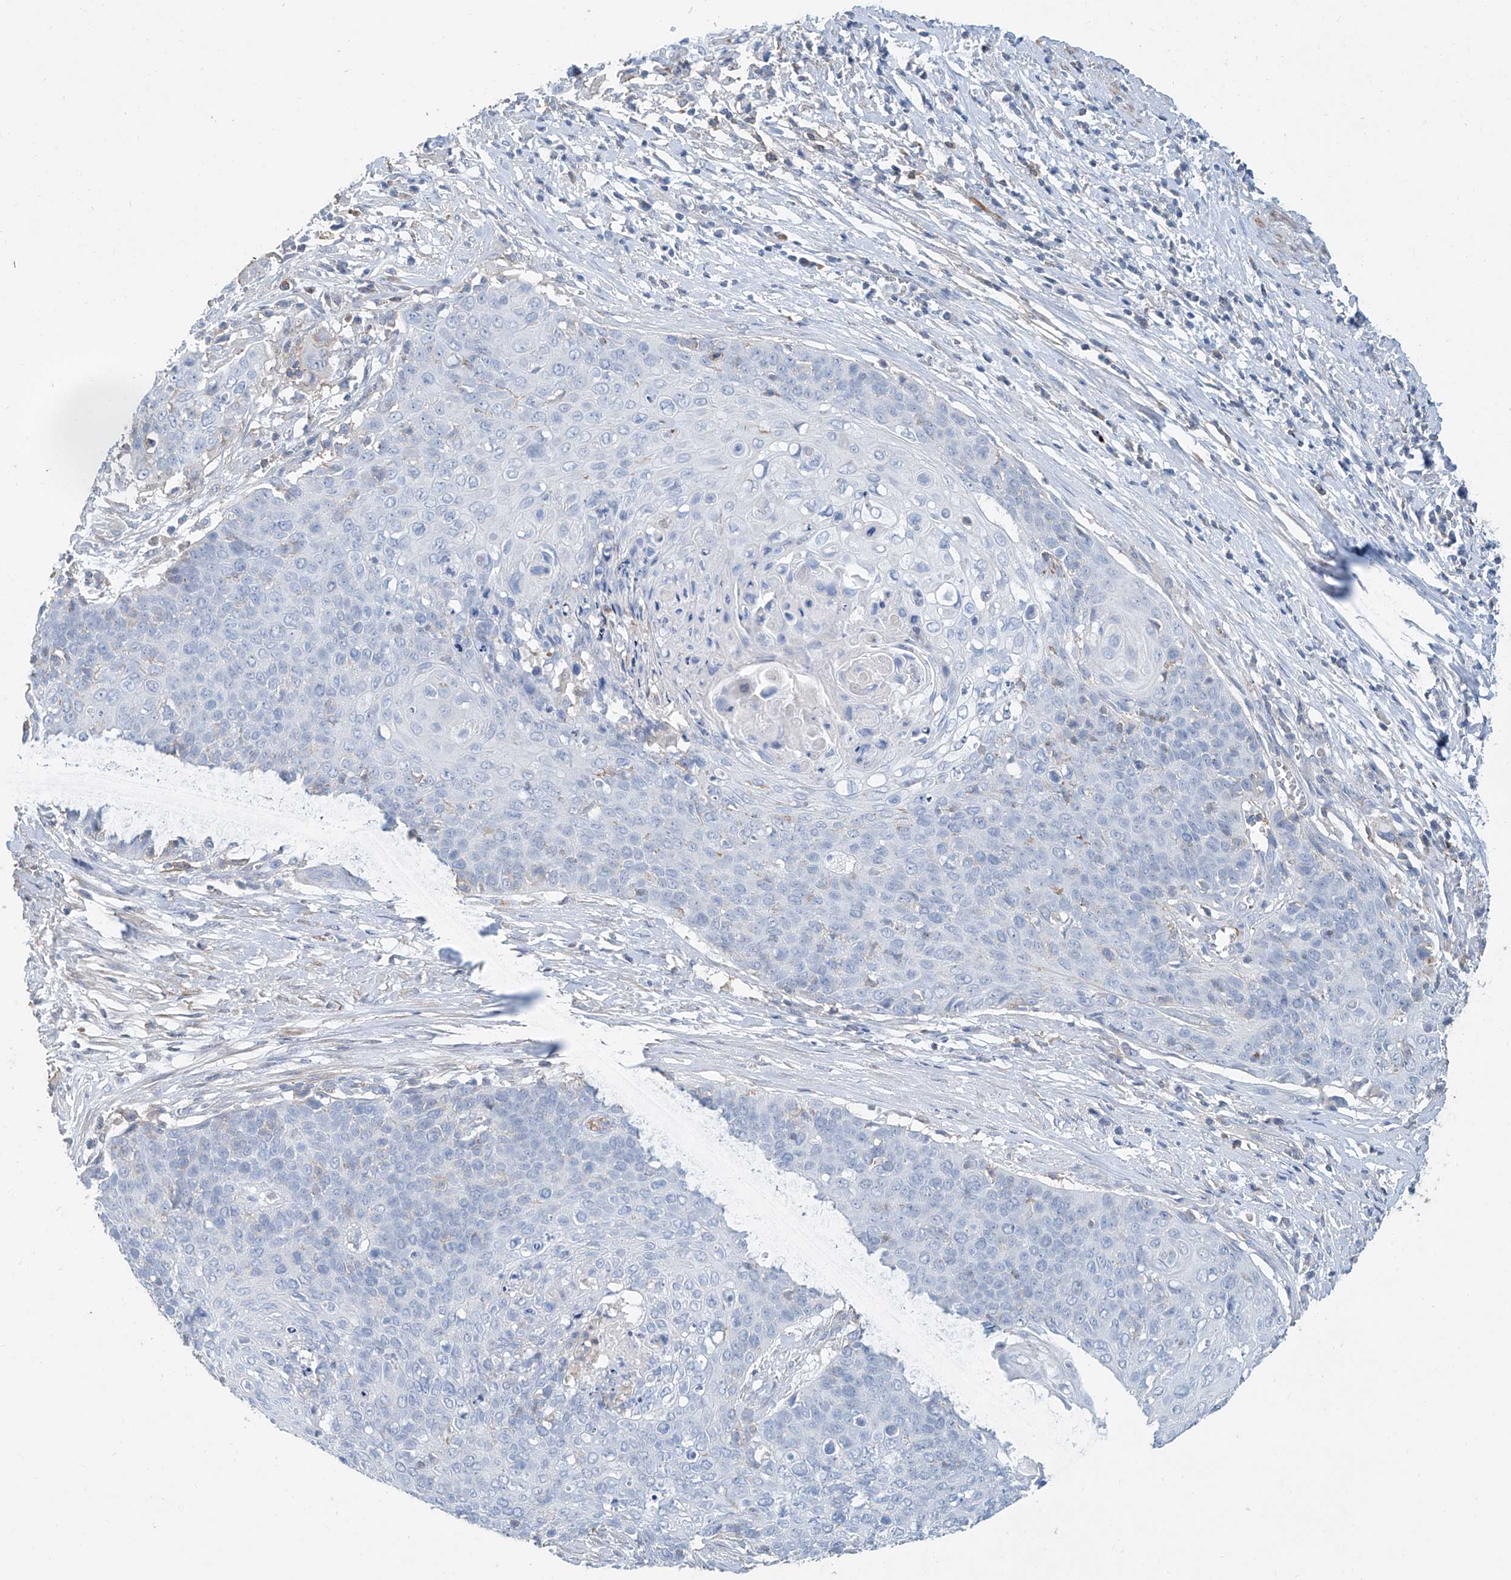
{"staining": {"intensity": "negative", "quantity": "none", "location": "none"}, "tissue": "cervical cancer", "cell_type": "Tumor cells", "image_type": "cancer", "snomed": [{"axis": "morphology", "description": "Squamous cell carcinoma, NOS"}, {"axis": "topography", "description": "Cervix"}], "caption": "This is a image of immunohistochemistry (IHC) staining of cervical squamous cell carcinoma, which shows no positivity in tumor cells.", "gene": "ANKRD34A", "patient": {"sex": "female", "age": 39}}